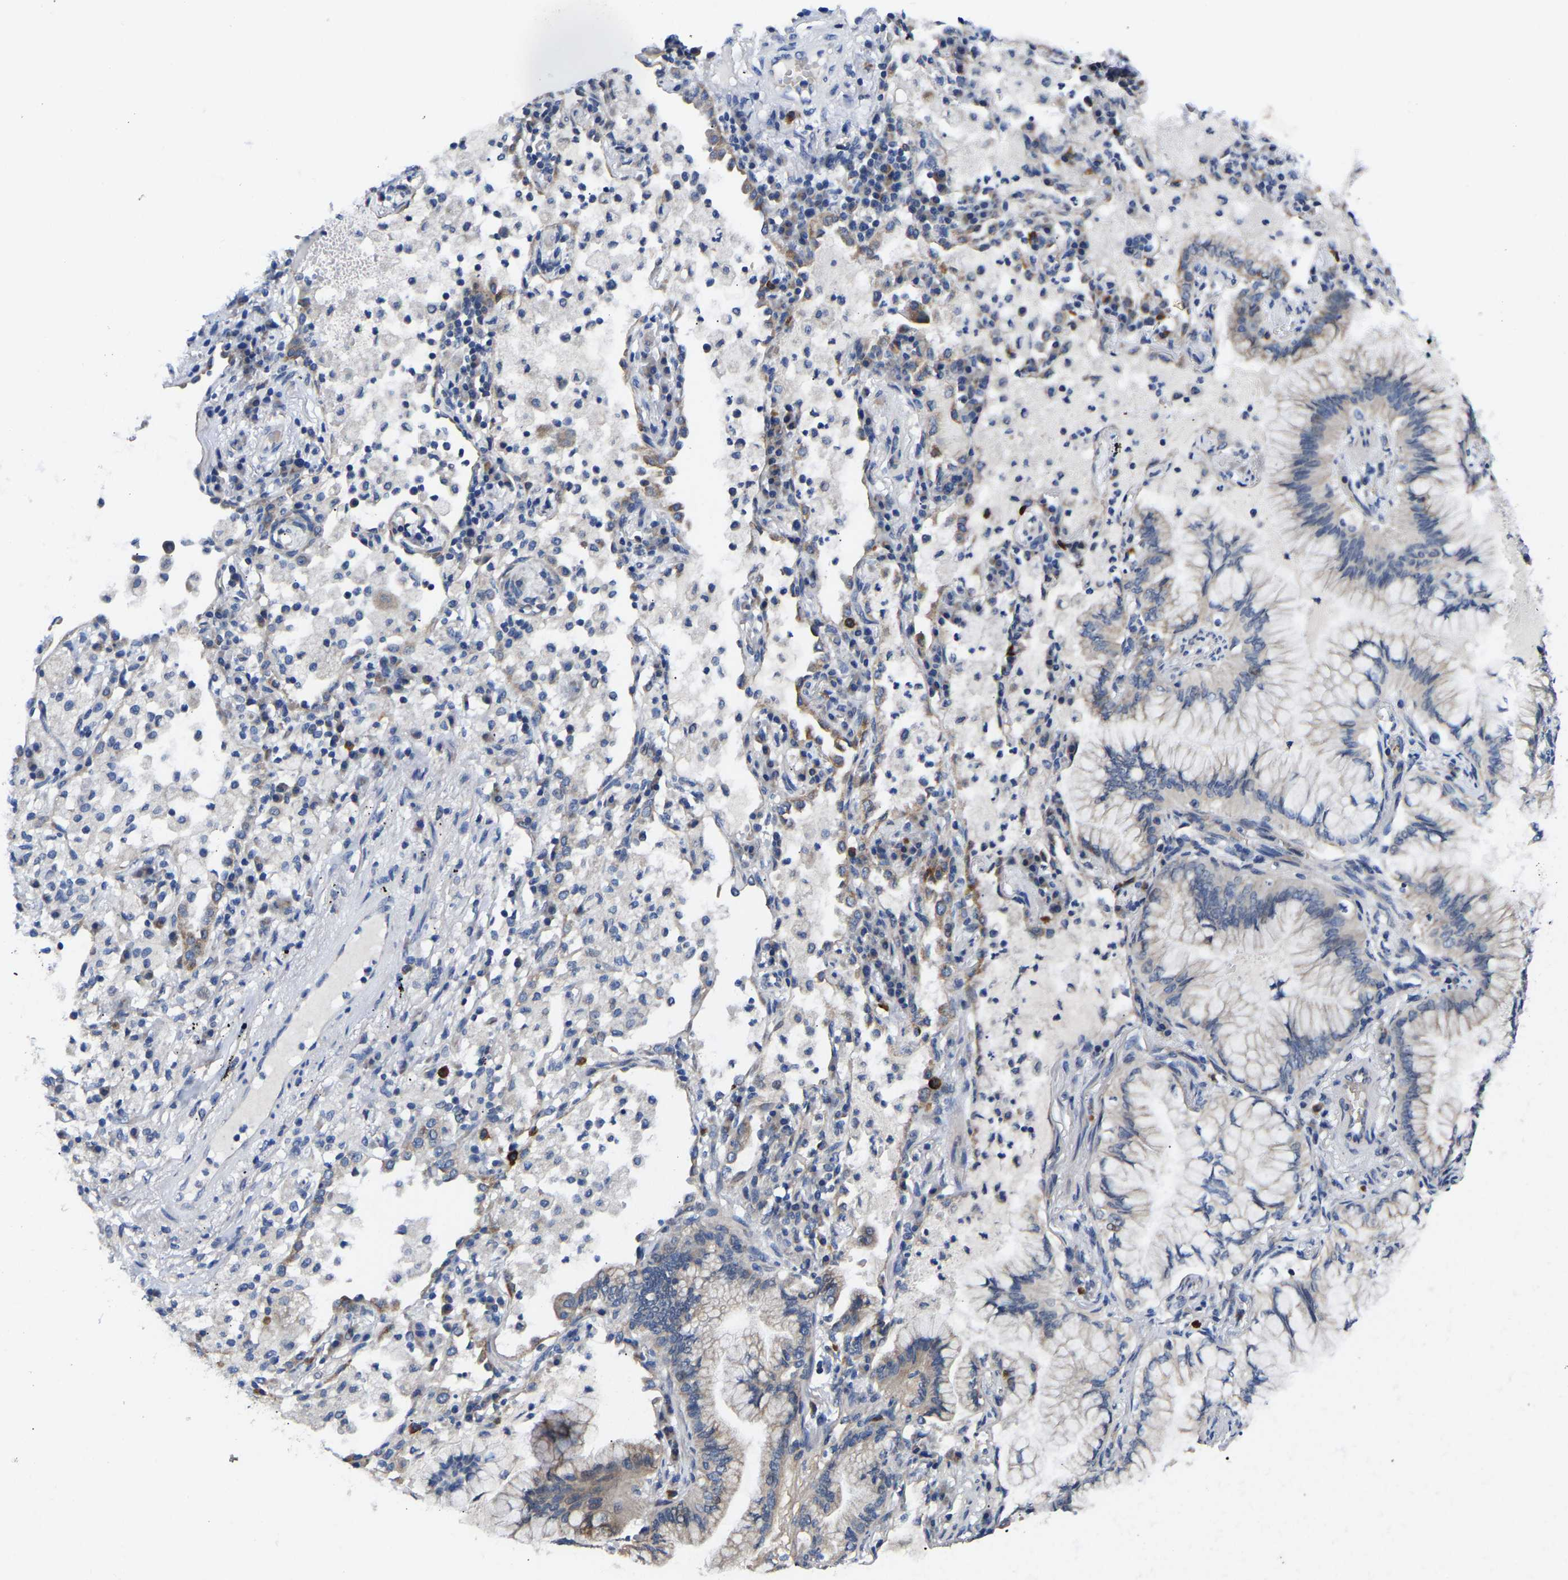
{"staining": {"intensity": "weak", "quantity": "<25%", "location": "cytoplasmic/membranous"}, "tissue": "lung cancer", "cell_type": "Tumor cells", "image_type": "cancer", "snomed": [{"axis": "morphology", "description": "Adenocarcinoma, NOS"}, {"axis": "topography", "description": "Lung"}], "caption": "Tumor cells show no significant staining in lung cancer. (DAB (3,3'-diaminobenzidine) immunohistochemistry, high magnification).", "gene": "RINT1", "patient": {"sex": "female", "age": 70}}